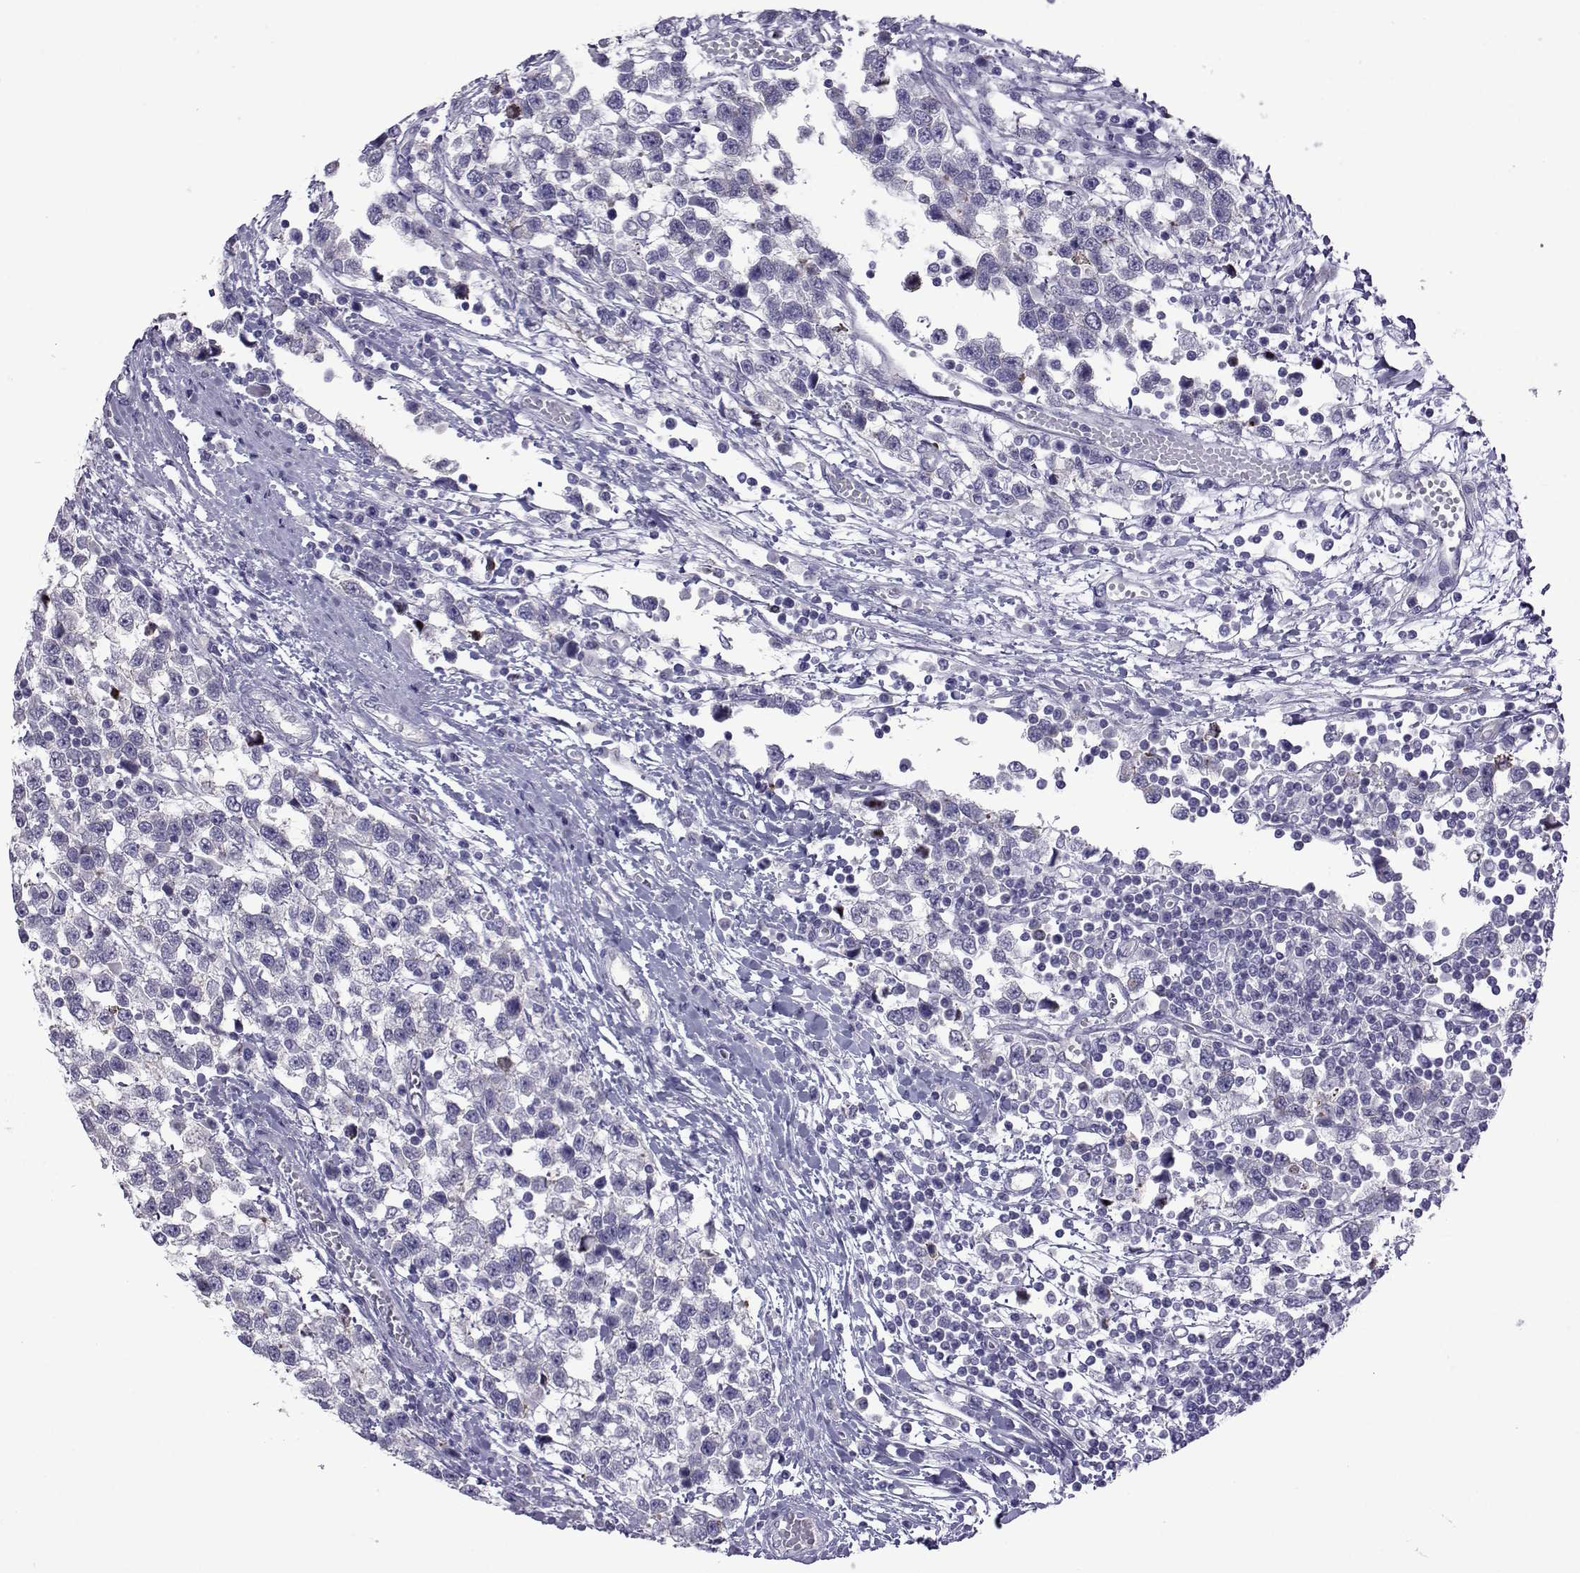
{"staining": {"intensity": "negative", "quantity": "none", "location": "none"}, "tissue": "testis cancer", "cell_type": "Tumor cells", "image_type": "cancer", "snomed": [{"axis": "morphology", "description": "Seminoma, NOS"}, {"axis": "topography", "description": "Testis"}], "caption": "The image displays no staining of tumor cells in testis cancer (seminoma). The staining is performed using DAB (3,3'-diaminobenzidine) brown chromogen with nuclei counter-stained in using hematoxylin.", "gene": "COL22A1", "patient": {"sex": "male", "age": 34}}